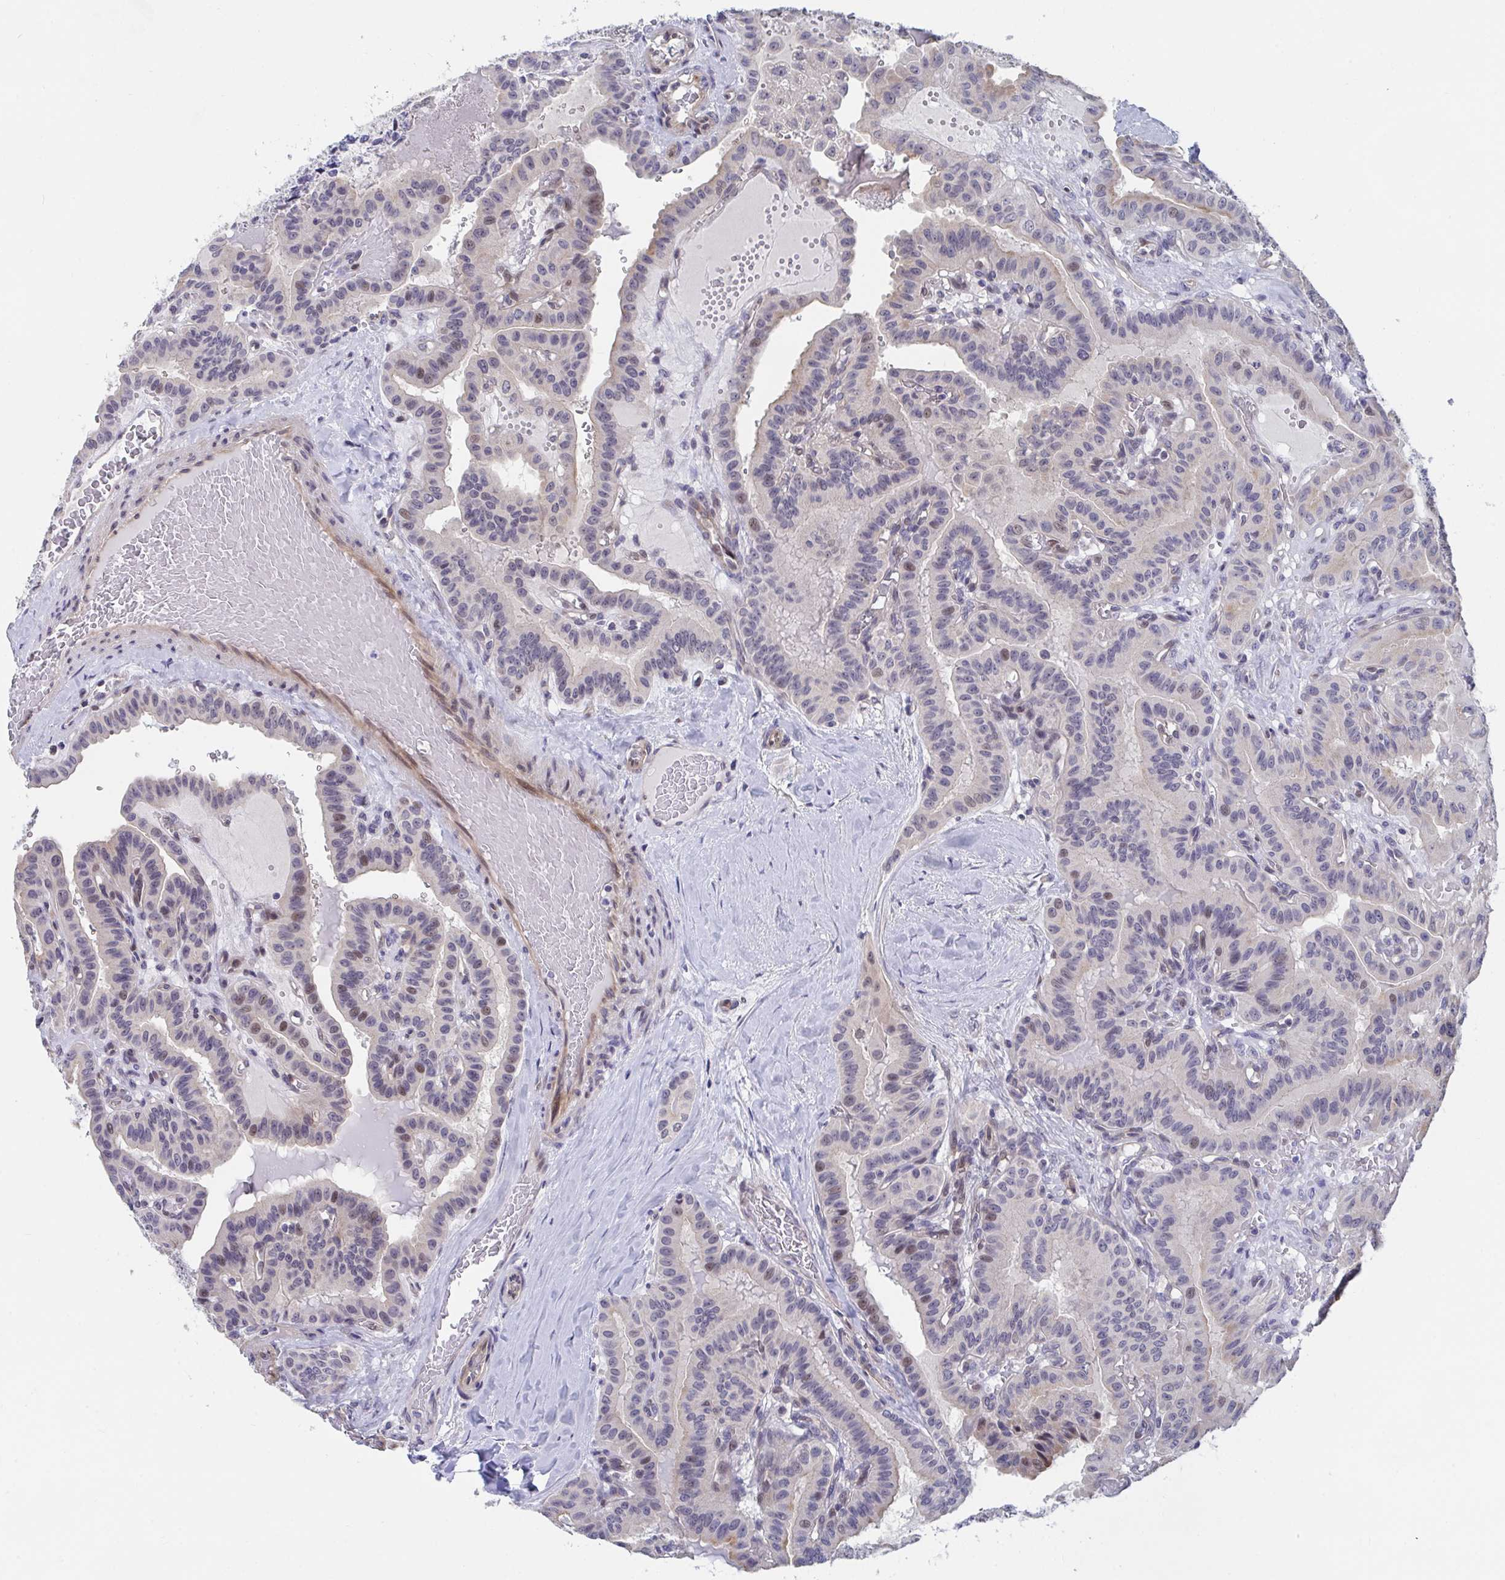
{"staining": {"intensity": "moderate", "quantity": "<25%", "location": "nuclear"}, "tissue": "thyroid cancer", "cell_type": "Tumor cells", "image_type": "cancer", "snomed": [{"axis": "morphology", "description": "Papillary adenocarcinoma, NOS"}, {"axis": "topography", "description": "Thyroid gland"}], "caption": "DAB (3,3'-diaminobenzidine) immunohistochemical staining of thyroid papillary adenocarcinoma demonstrates moderate nuclear protein positivity in about <25% of tumor cells.", "gene": "FAM156B", "patient": {"sex": "male", "age": 87}}